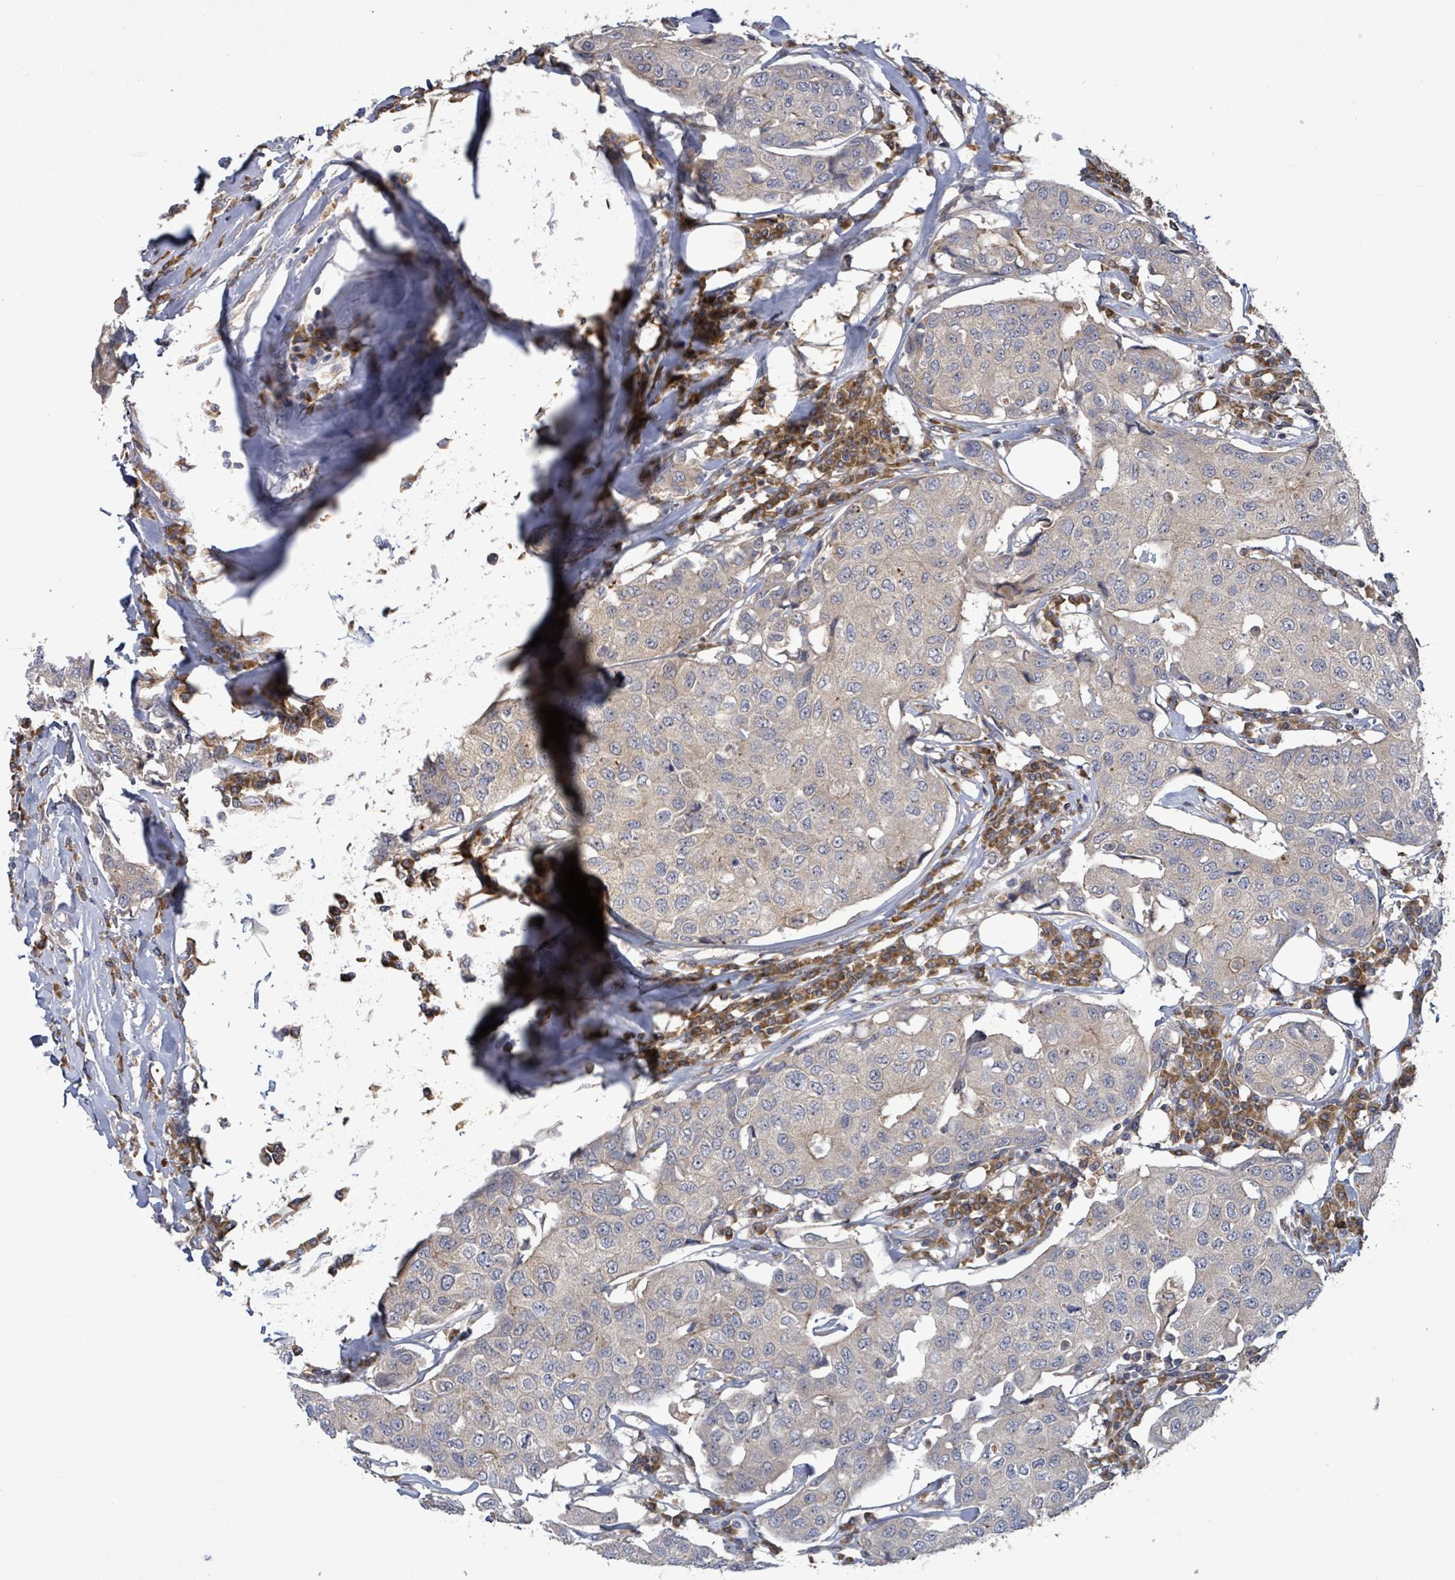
{"staining": {"intensity": "negative", "quantity": "none", "location": "none"}, "tissue": "breast cancer", "cell_type": "Tumor cells", "image_type": "cancer", "snomed": [{"axis": "morphology", "description": "Duct carcinoma"}, {"axis": "topography", "description": "Breast"}], "caption": "DAB immunohistochemical staining of human breast cancer (infiltrating ductal carcinoma) reveals no significant staining in tumor cells.", "gene": "SERPINE3", "patient": {"sex": "female", "age": 80}}